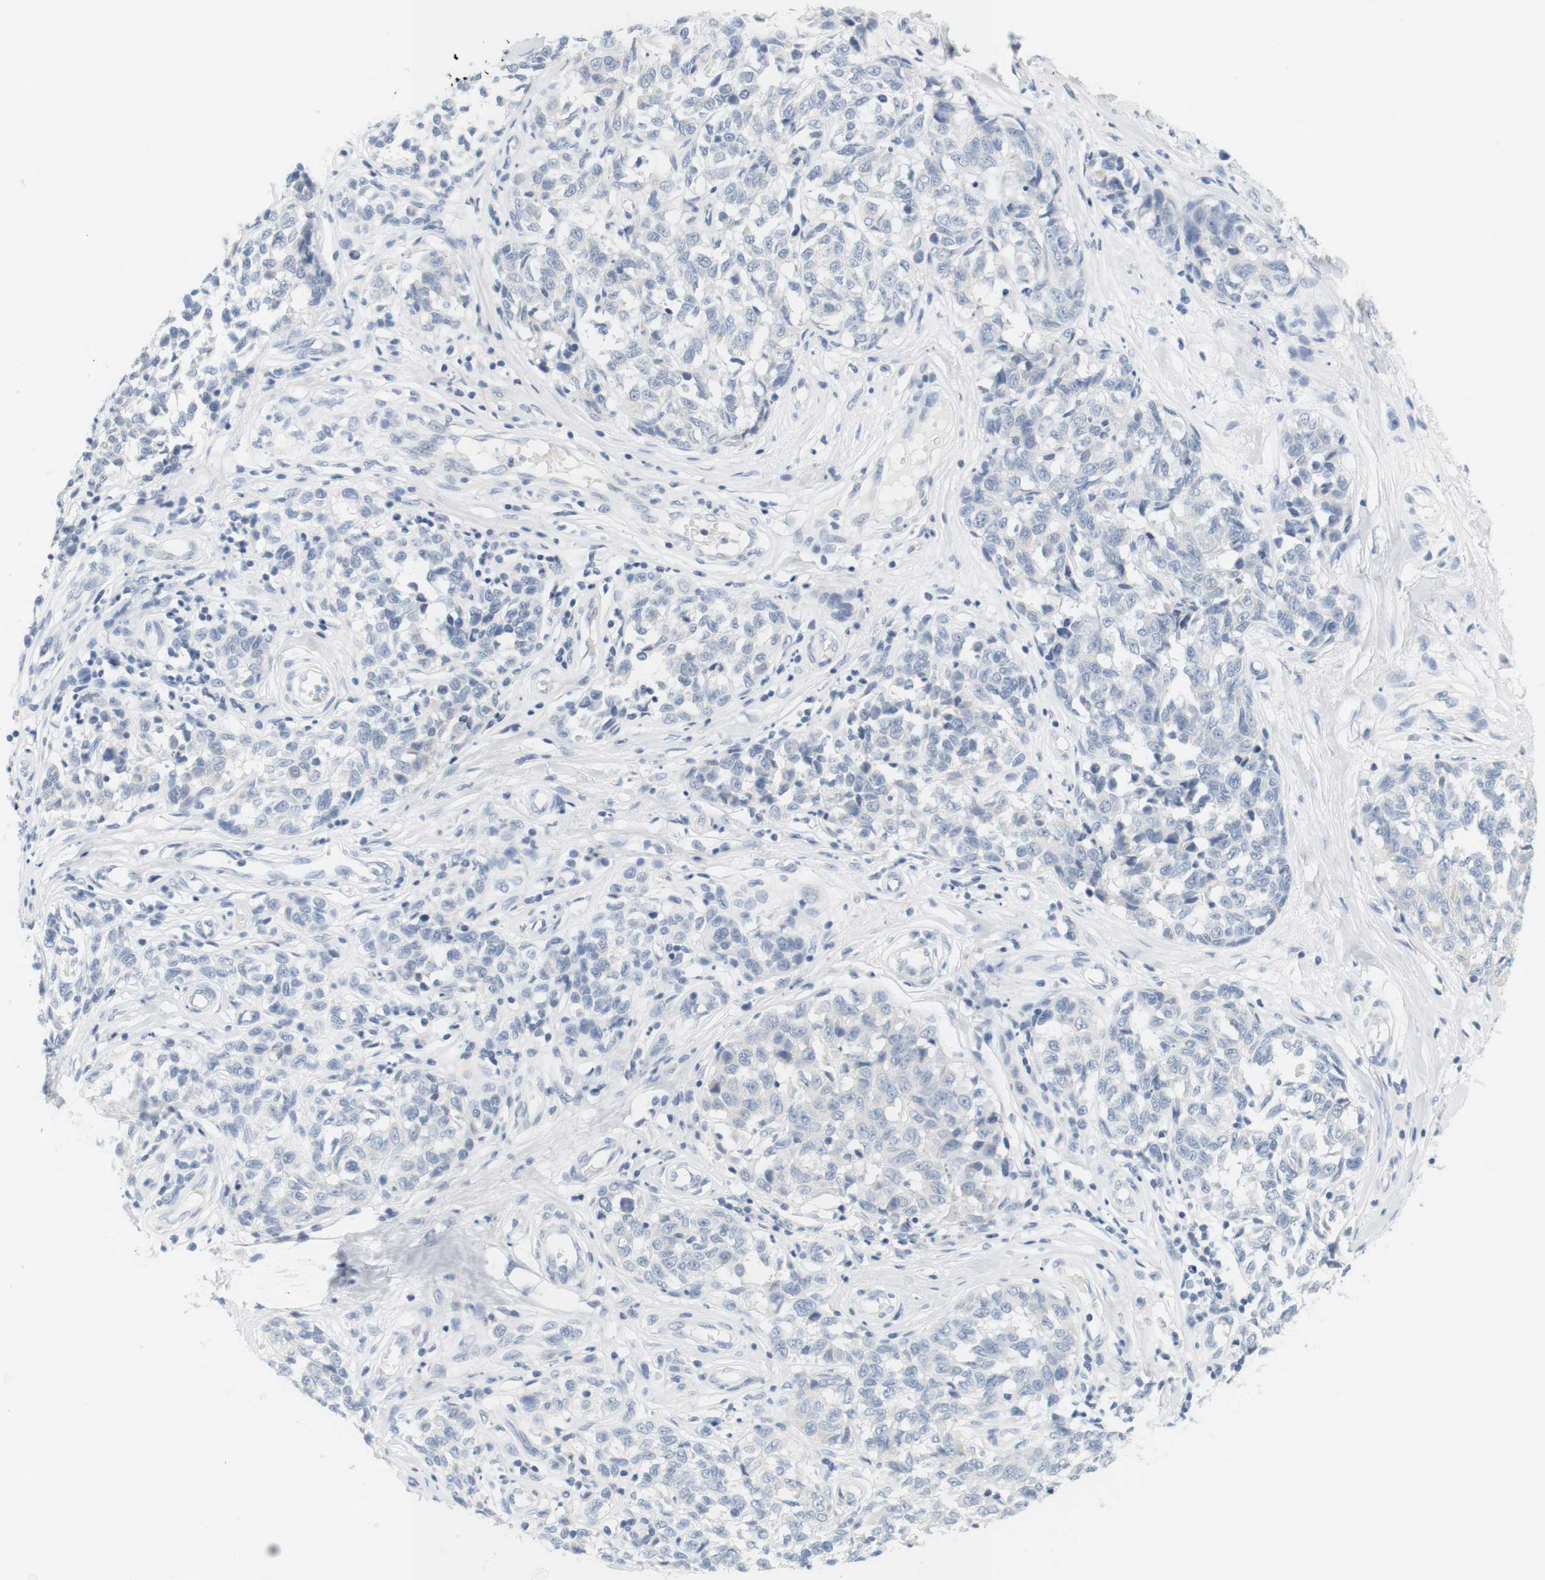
{"staining": {"intensity": "negative", "quantity": "none", "location": "none"}, "tissue": "melanoma", "cell_type": "Tumor cells", "image_type": "cancer", "snomed": [{"axis": "morphology", "description": "Malignant melanoma, NOS"}, {"axis": "topography", "description": "Skin"}], "caption": "This image is of melanoma stained with IHC to label a protein in brown with the nuclei are counter-stained blue. There is no staining in tumor cells. Nuclei are stained in blue.", "gene": "OPRM1", "patient": {"sex": "female", "age": 64}}